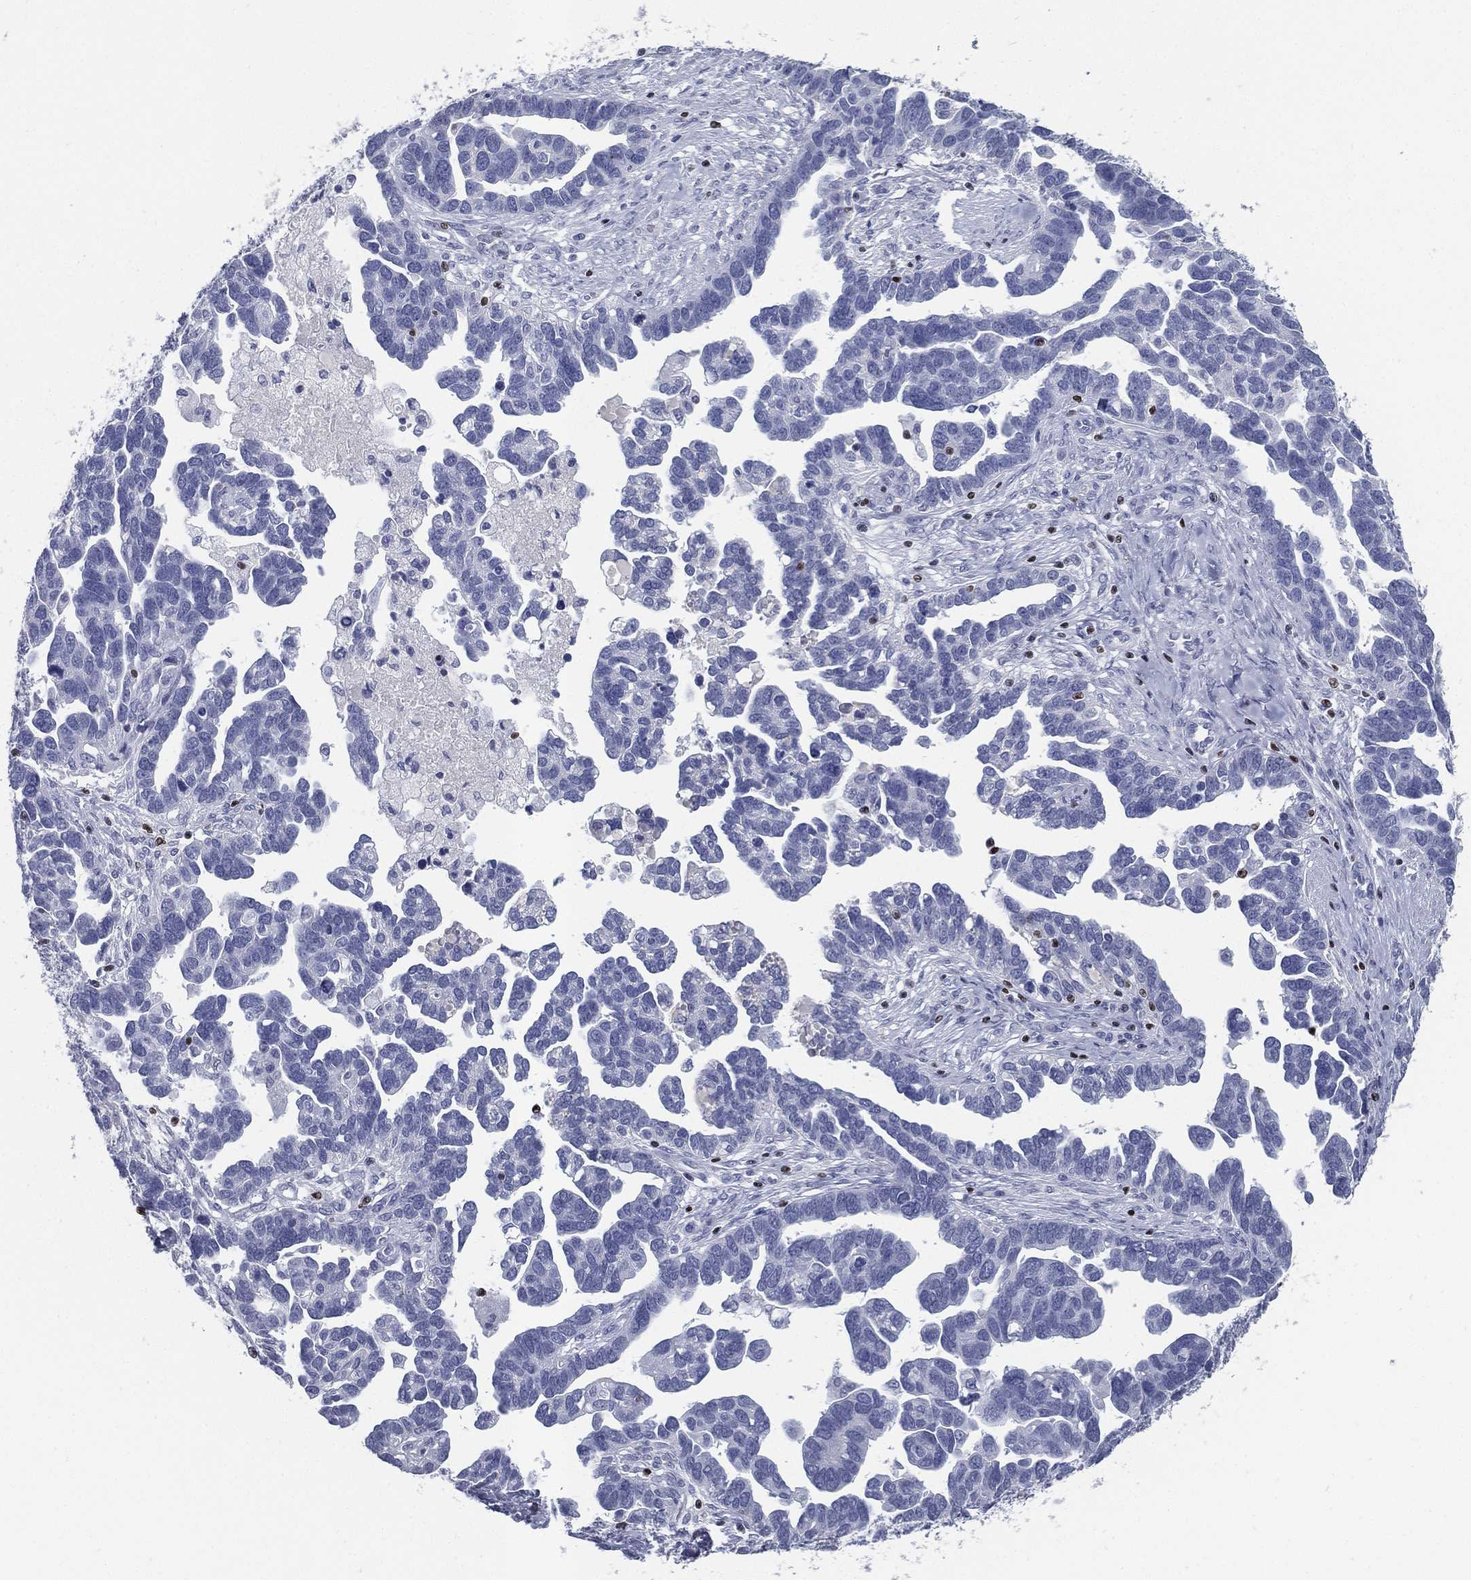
{"staining": {"intensity": "negative", "quantity": "none", "location": "none"}, "tissue": "ovarian cancer", "cell_type": "Tumor cells", "image_type": "cancer", "snomed": [{"axis": "morphology", "description": "Cystadenocarcinoma, serous, NOS"}, {"axis": "topography", "description": "Ovary"}], "caption": "A histopathology image of ovarian serous cystadenocarcinoma stained for a protein exhibits no brown staining in tumor cells.", "gene": "PYHIN1", "patient": {"sex": "female", "age": 54}}